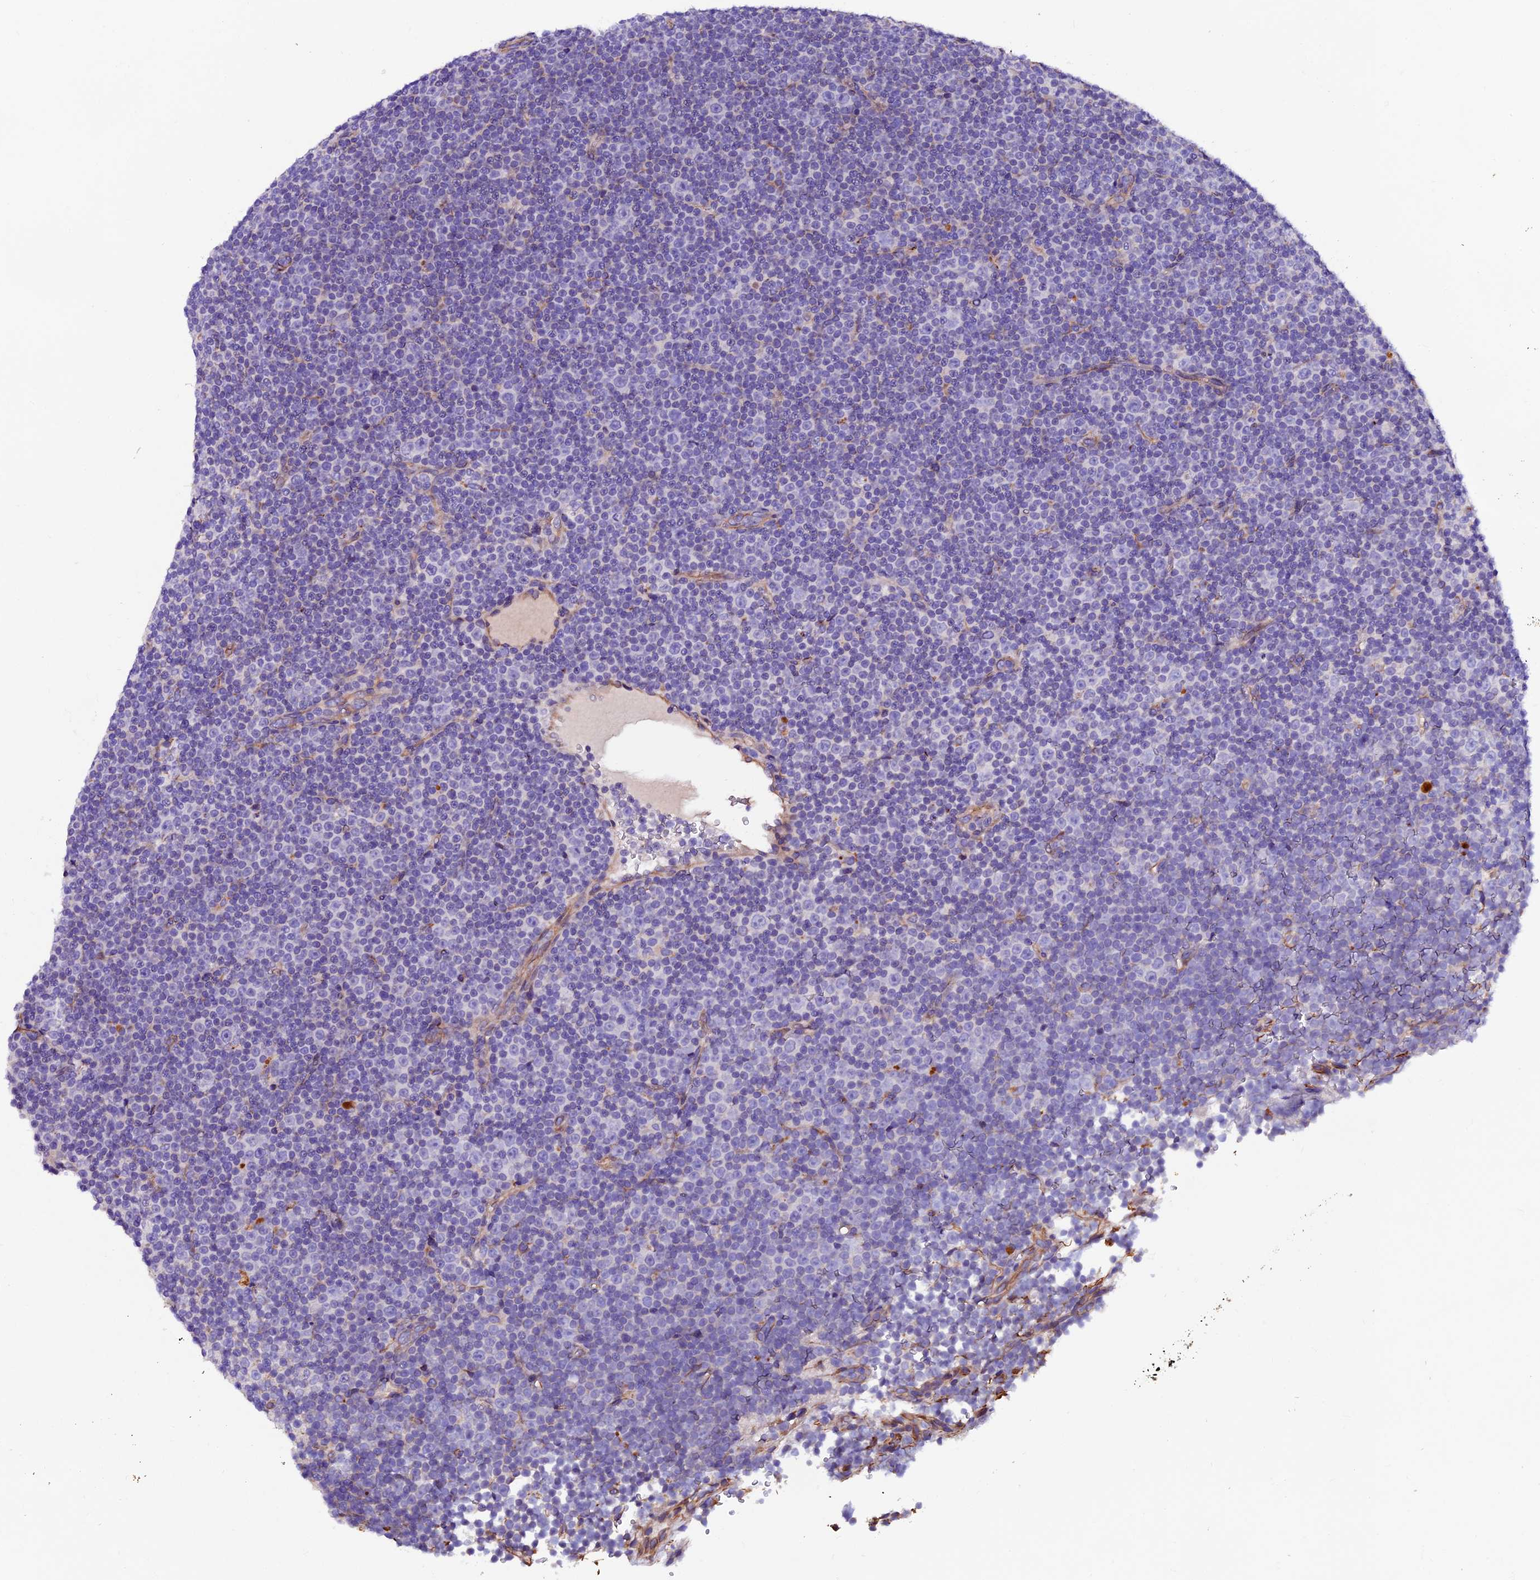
{"staining": {"intensity": "negative", "quantity": "none", "location": "none"}, "tissue": "lymphoma", "cell_type": "Tumor cells", "image_type": "cancer", "snomed": [{"axis": "morphology", "description": "Malignant lymphoma, non-Hodgkin's type, Low grade"}, {"axis": "topography", "description": "Lymph node"}], "caption": "A micrograph of lymphoma stained for a protein demonstrates no brown staining in tumor cells.", "gene": "CLN5", "patient": {"sex": "female", "age": 67}}